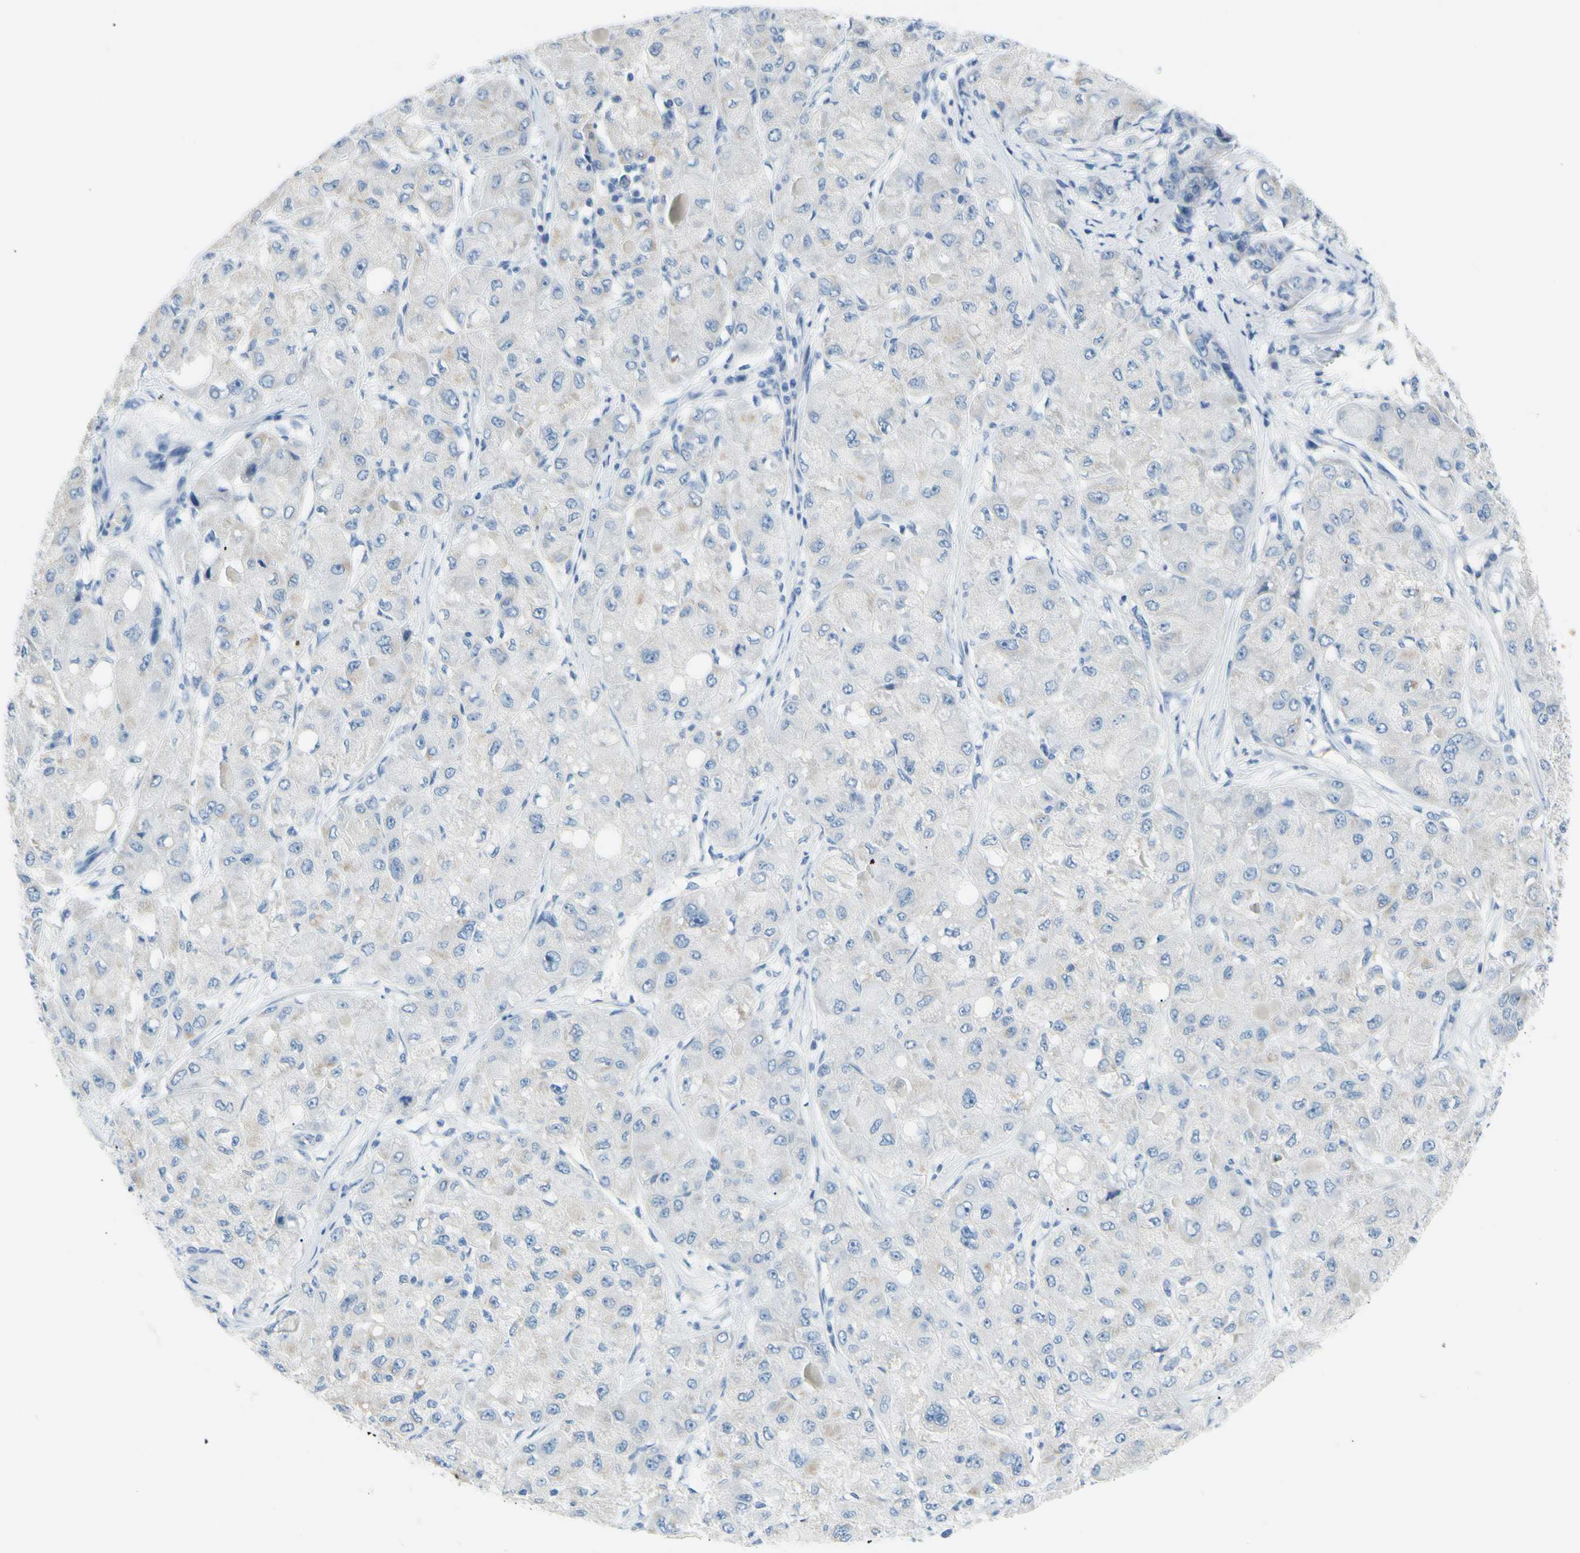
{"staining": {"intensity": "negative", "quantity": "none", "location": "none"}, "tissue": "liver cancer", "cell_type": "Tumor cells", "image_type": "cancer", "snomed": [{"axis": "morphology", "description": "Carcinoma, Hepatocellular, NOS"}, {"axis": "topography", "description": "Liver"}], "caption": "Immunohistochemistry (IHC) of hepatocellular carcinoma (liver) demonstrates no staining in tumor cells.", "gene": "DCT", "patient": {"sex": "male", "age": 80}}